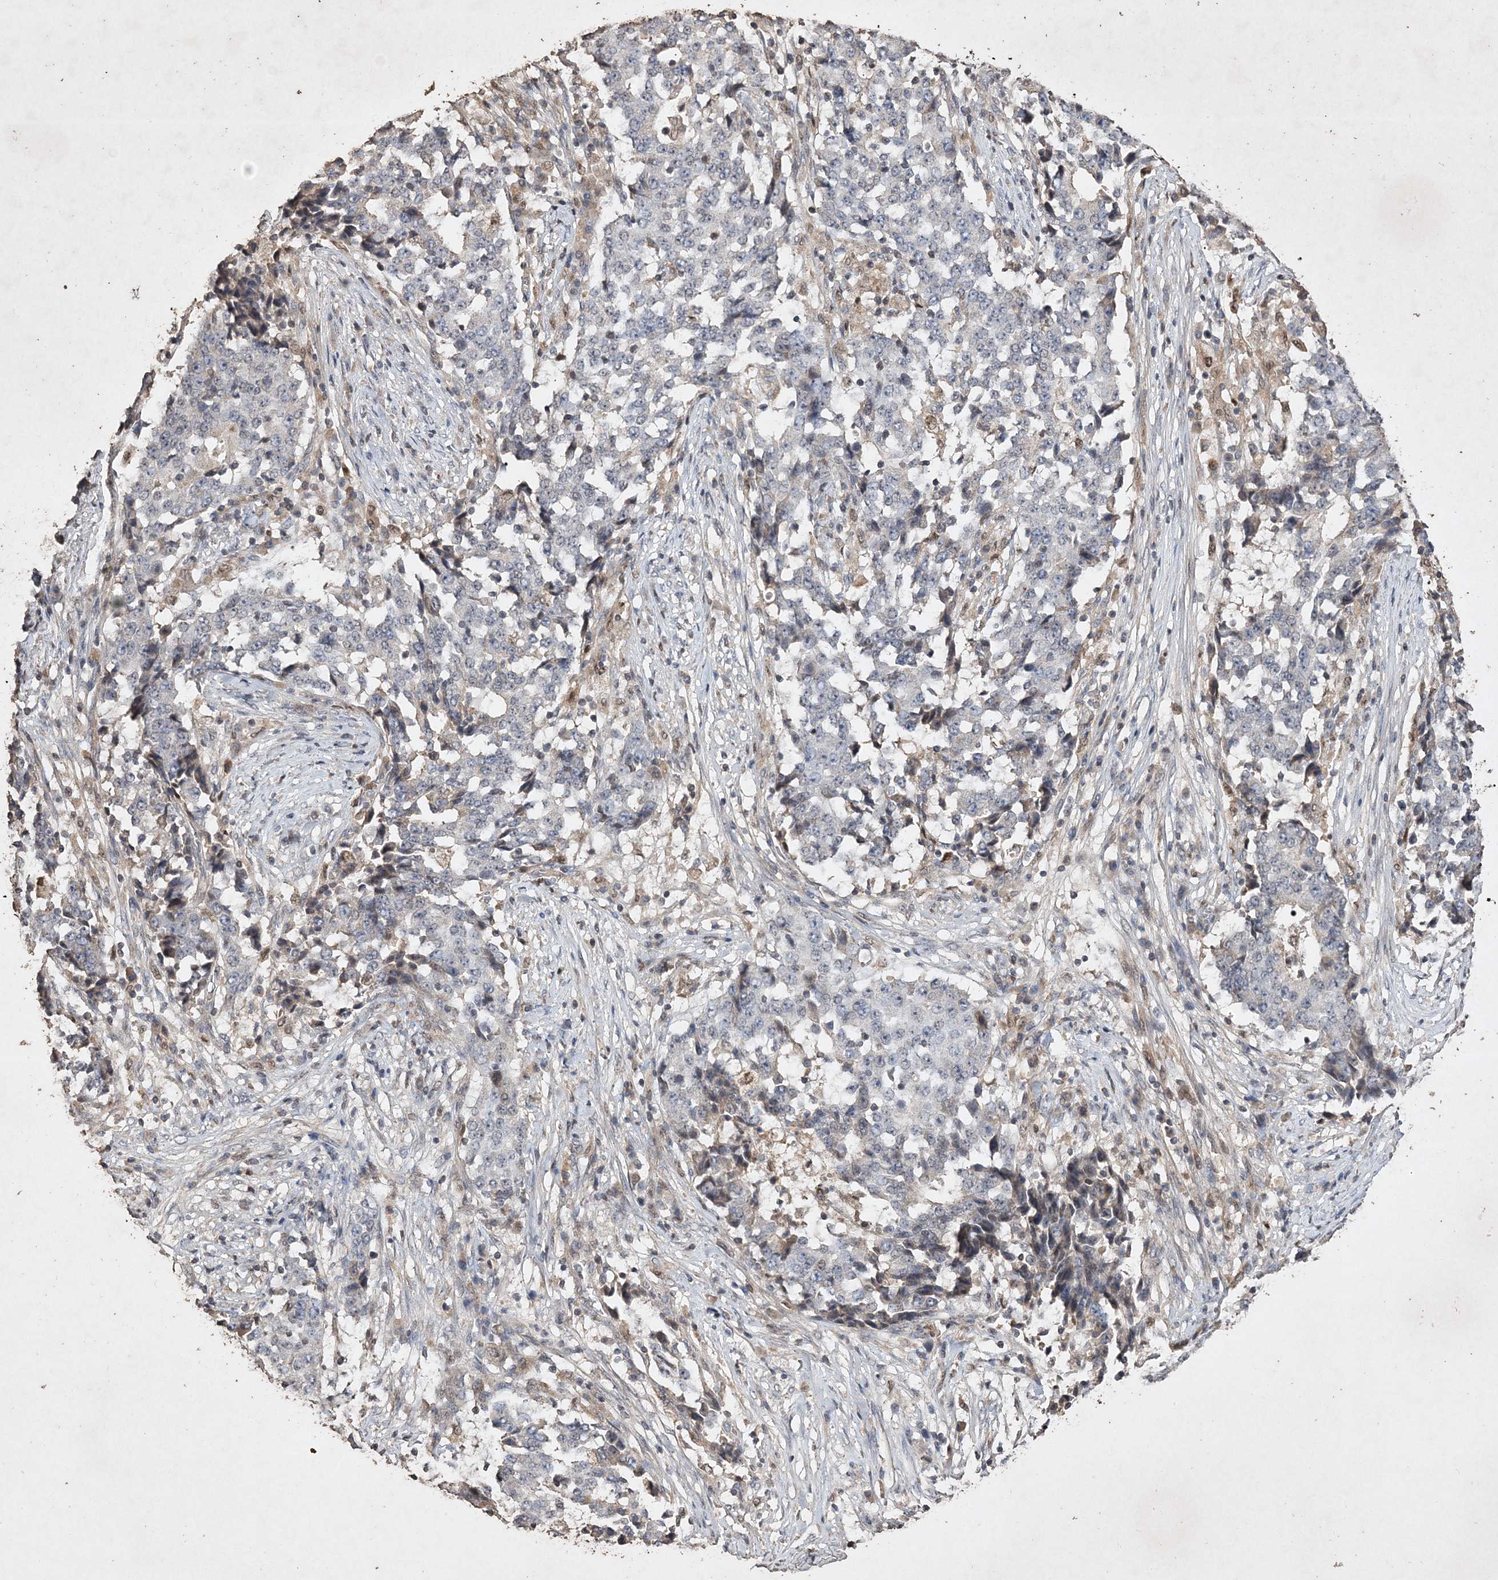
{"staining": {"intensity": "negative", "quantity": "none", "location": "none"}, "tissue": "stomach cancer", "cell_type": "Tumor cells", "image_type": "cancer", "snomed": [{"axis": "morphology", "description": "Adenocarcinoma, NOS"}, {"axis": "topography", "description": "Stomach"}], "caption": "Stomach cancer (adenocarcinoma) stained for a protein using immunohistochemistry (IHC) demonstrates no staining tumor cells.", "gene": "C3orf38", "patient": {"sex": "male", "age": 59}}